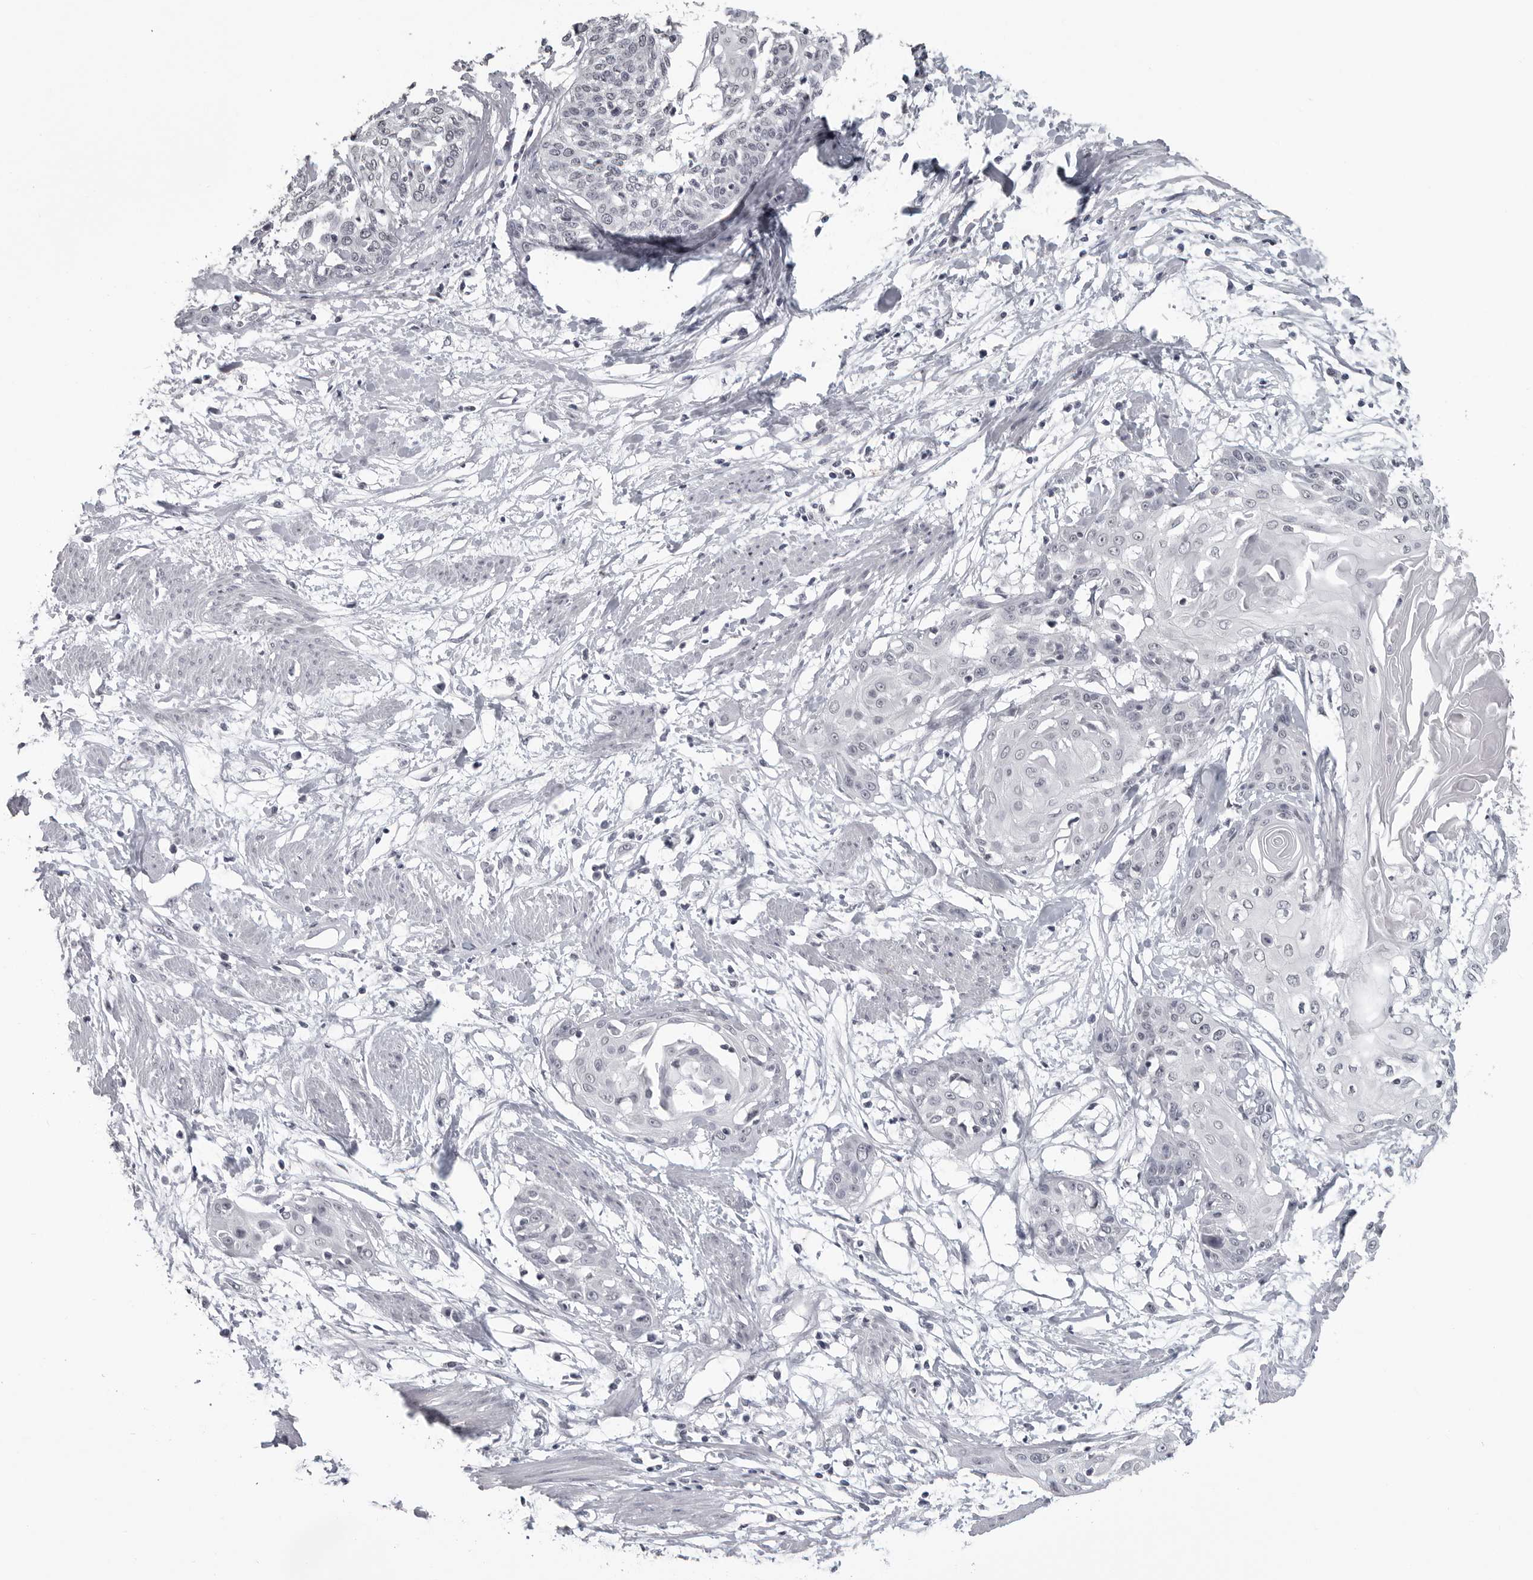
{"staining": {"intensity": "negative", "quantity": "none", "location": "none"}, "tissue": "cervical cancer", "cell_type": "Tumor cells", "image_type": "cancer", "snomed": [{"axis": "morphology", "description": "Squamous cell carcinoma, NOS"}, {"axis": "topography", "description": "Cervix"}], "caption": "Immunohistochemistry (IHC) of cervical cancer (squamous cell carcinoma) displays no staining in tumor cells.", "gene": "DDX54", "patient": {"sex": "female", "age": 57}}